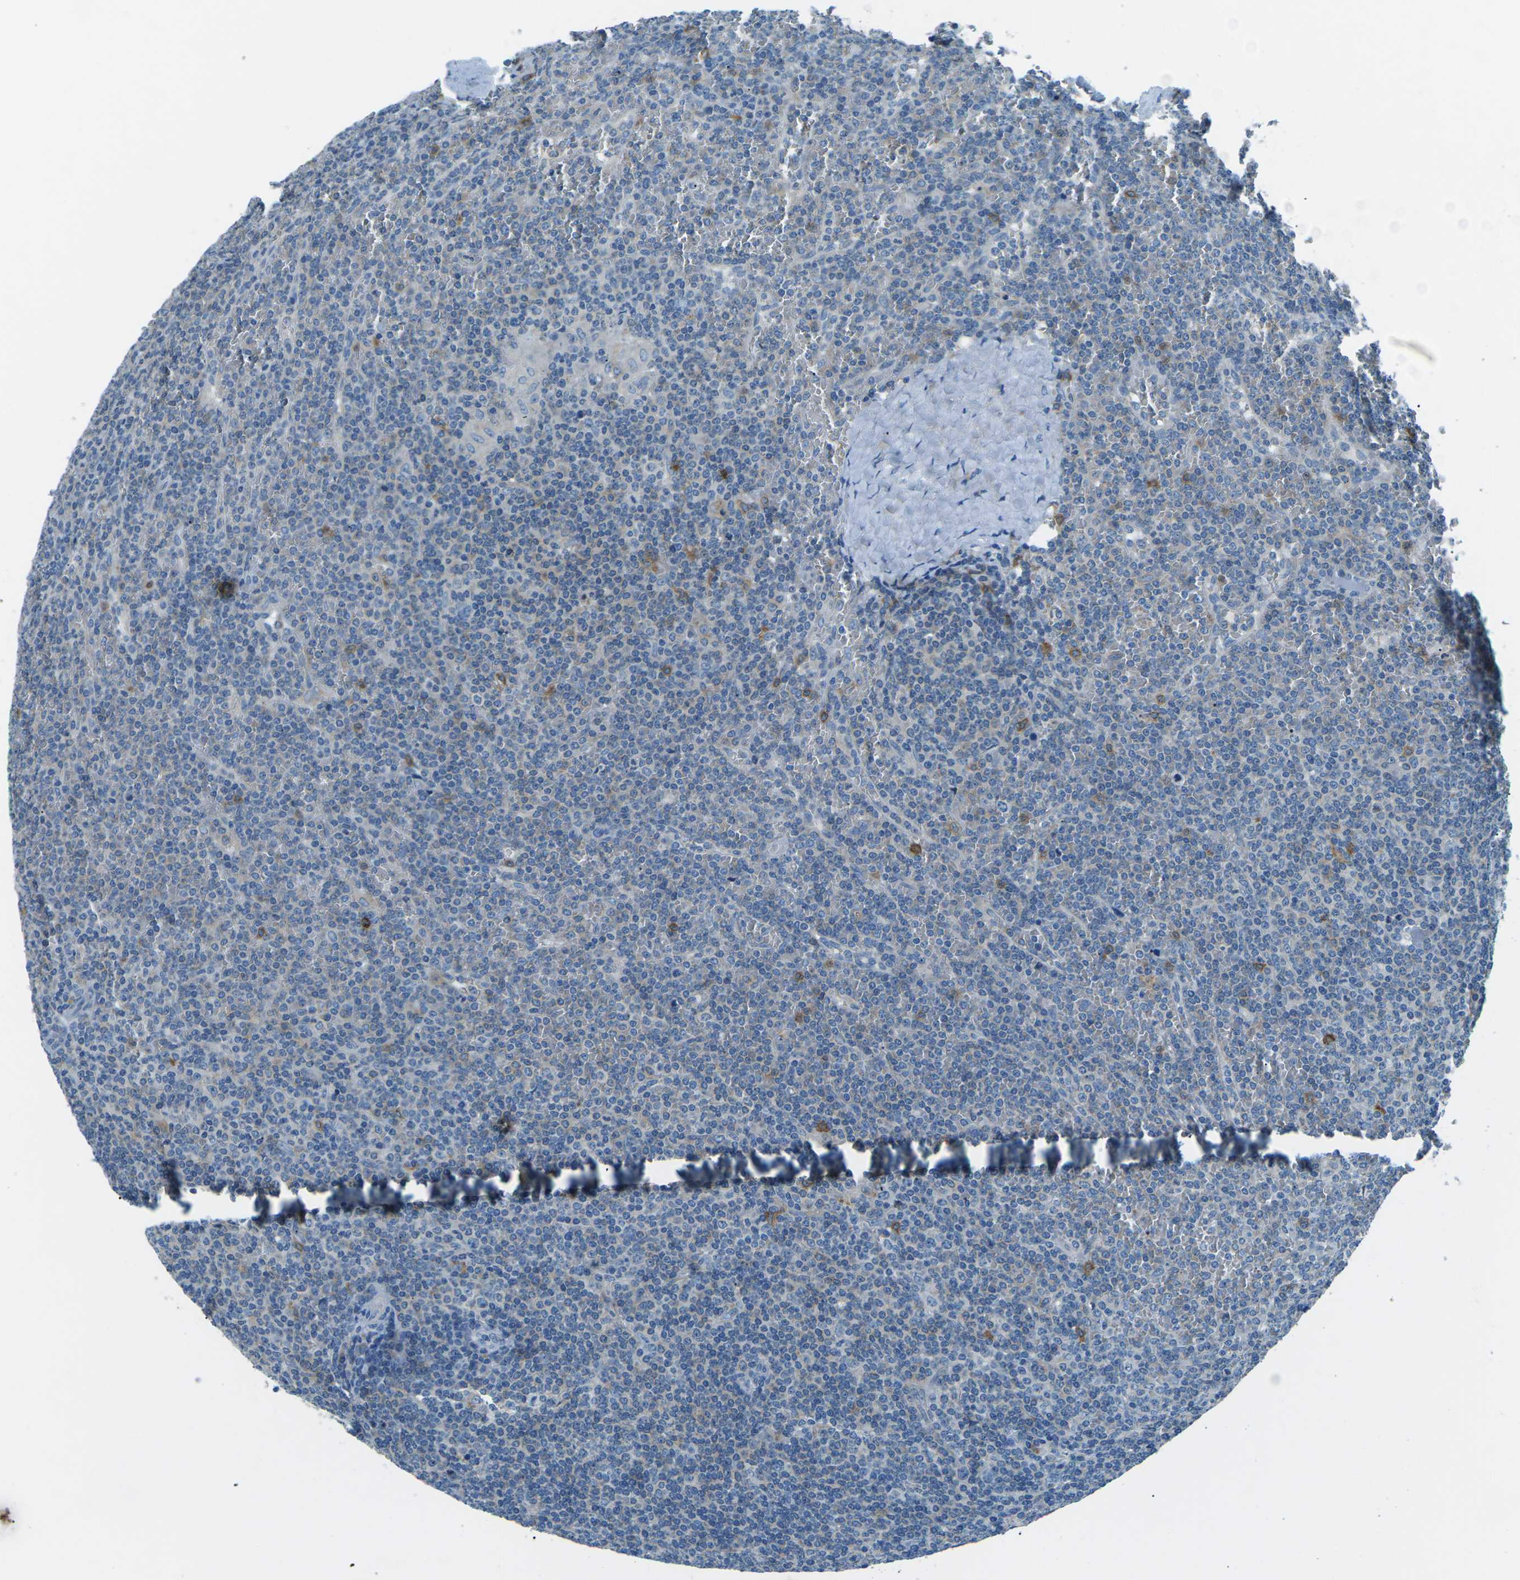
{"staining": {"intensity": "negative", "quantity": "none", "location": "none"}, "tissue": "lymphoma", "cell_type": "Tumor cells", "image_type": "cancer", "snomed": [{"axis": "morphology", "description": "Malignant lymphoma, non-Hodgkin's type, Low grade"}, {"axis": "topography", "description": "Spleen"}], "caption": "Human lymphoma stained for a protein using immunohistochemistry exhibits no expression in tumor cells.", "gene": "CD1D", "patient": {"sex": "female", "age": 19}}